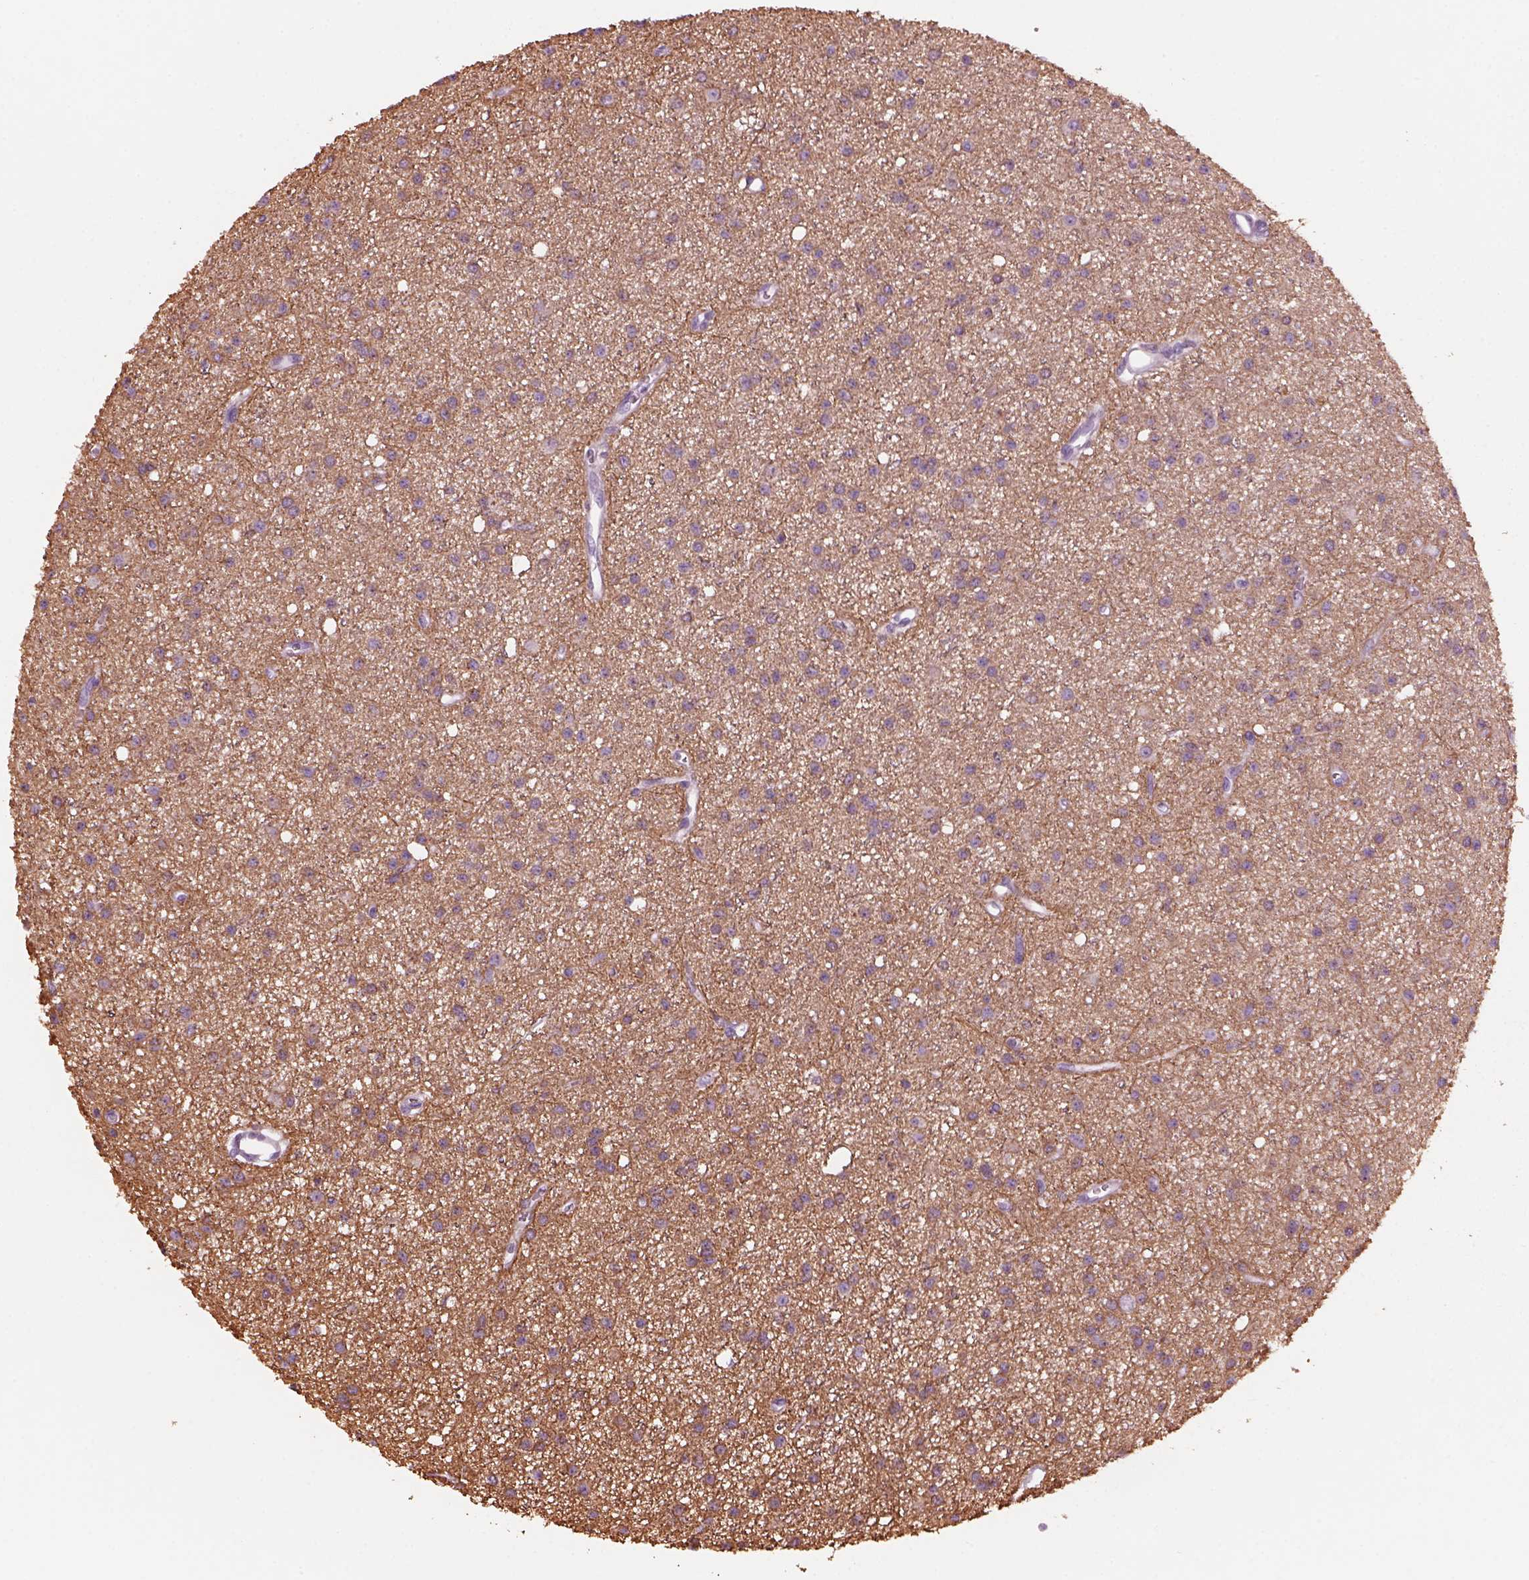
{"staining": {"intensity": "moderate", "quantity": ">75%", "location": "cytoplasmic/membranous"}, "tissue": "glioma", "cell_type": "Tumor cells", "image_type": "cancer", "snomed": [{"axis": "morphology", "description": "Glioma, malignant, Low grade"}, {"axis": "topography", "description": "Brain"}], "caption": "Human malignant glioma (low-grade) stained with a protein marker shows moderate staining in tumor cells.", "gene": "SHTN1", "patient": {"sex": "male", "age": 27}}